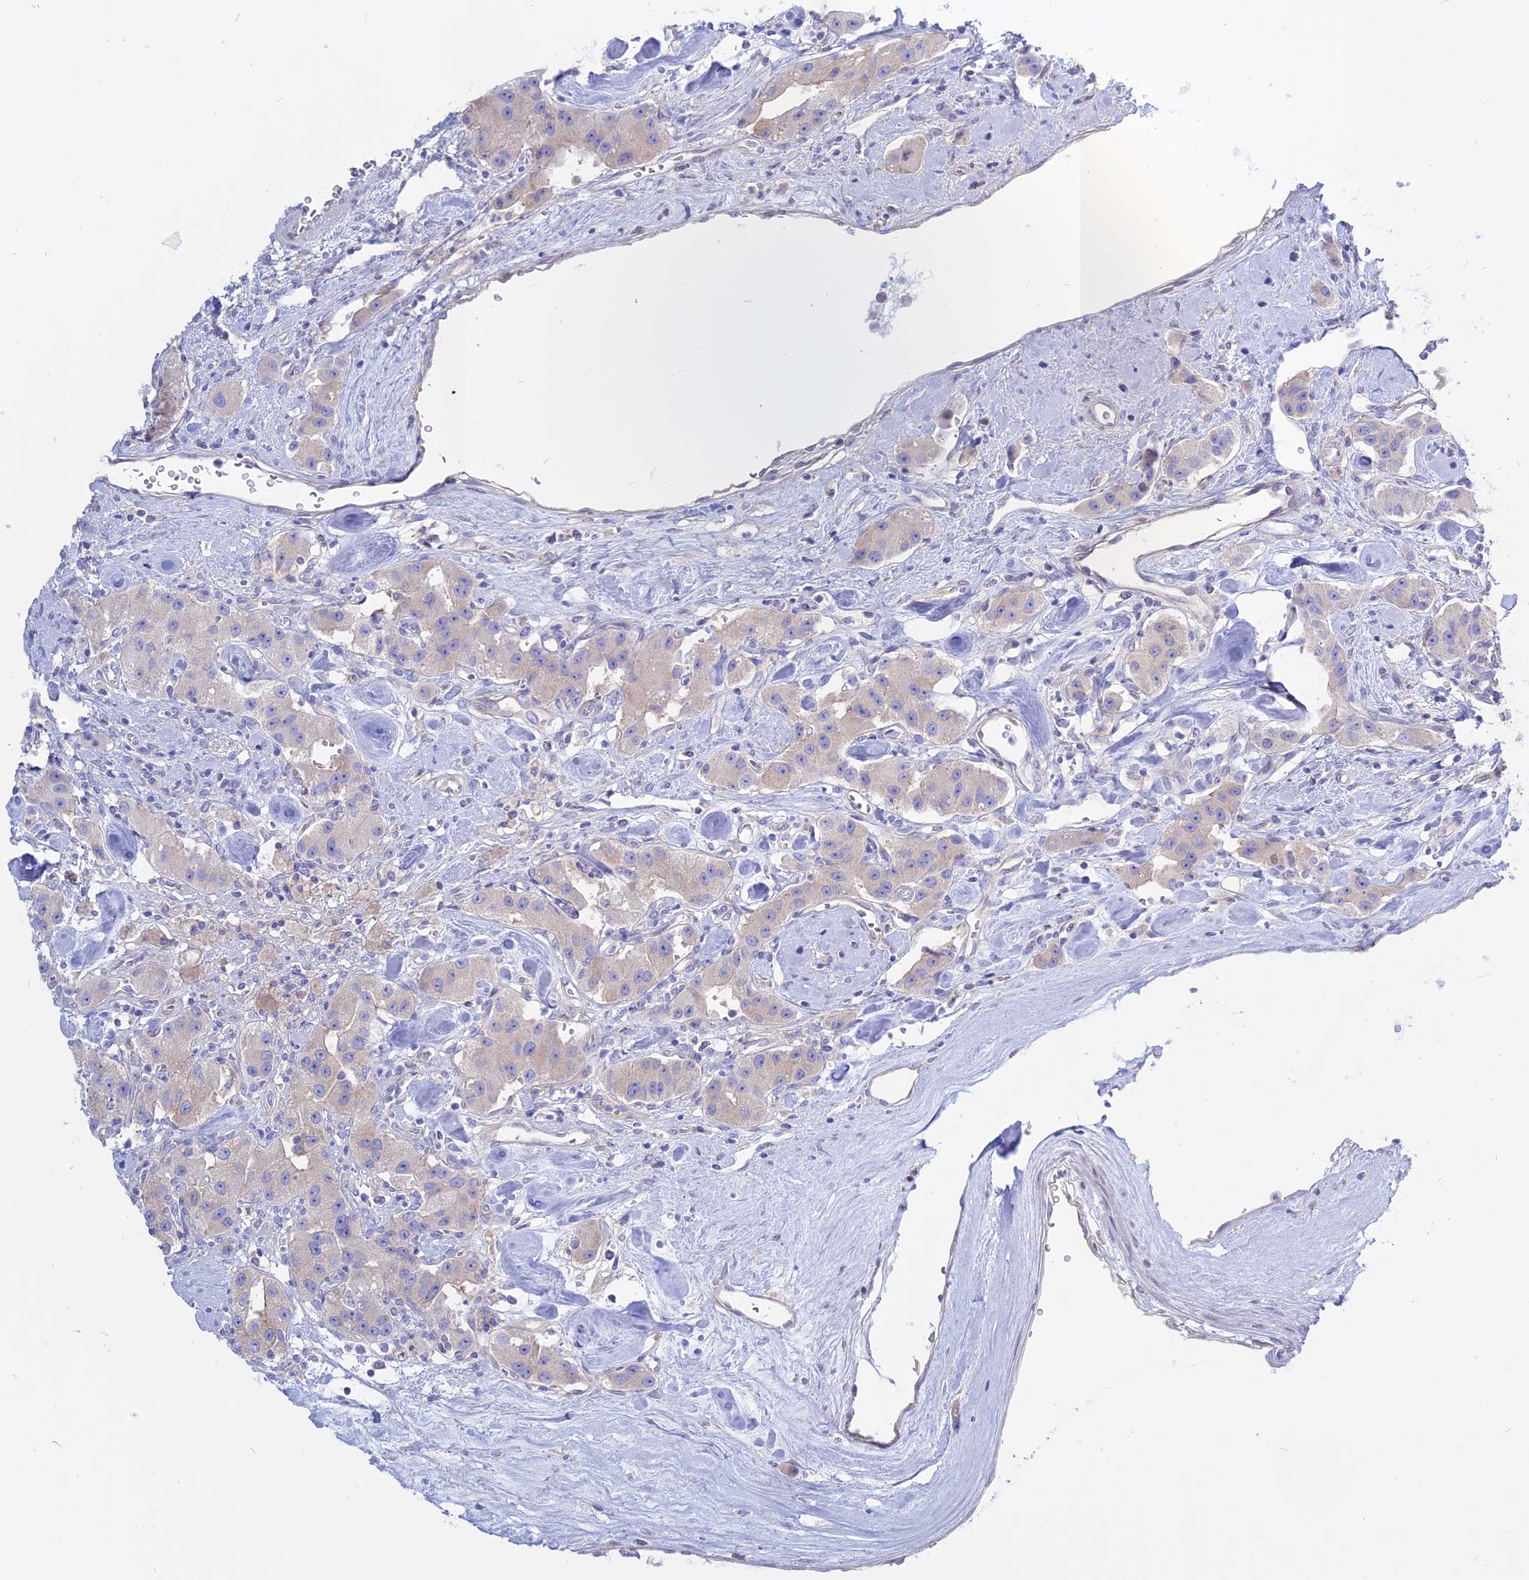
{"staining": {"intensity": "negative", "quantity": "none", "location": "none"}, "tissue": "carcinoid", "cell_type": "Tumor cells", "image_type": "cancer", "snomed": [{"axis": "morphology", "description": "Carcinoid, malignant, NOS"}, {"axis": "topography", "description": "Pancreas"}], "caption": "An immunohistochemistry (IHC) image of carcinoid (malignant) is shown. There is no staining in tumor cells of carcinoid (malignant).", "gene": "AHCYL1", "patient": {"sex": "male", "age": 41}}